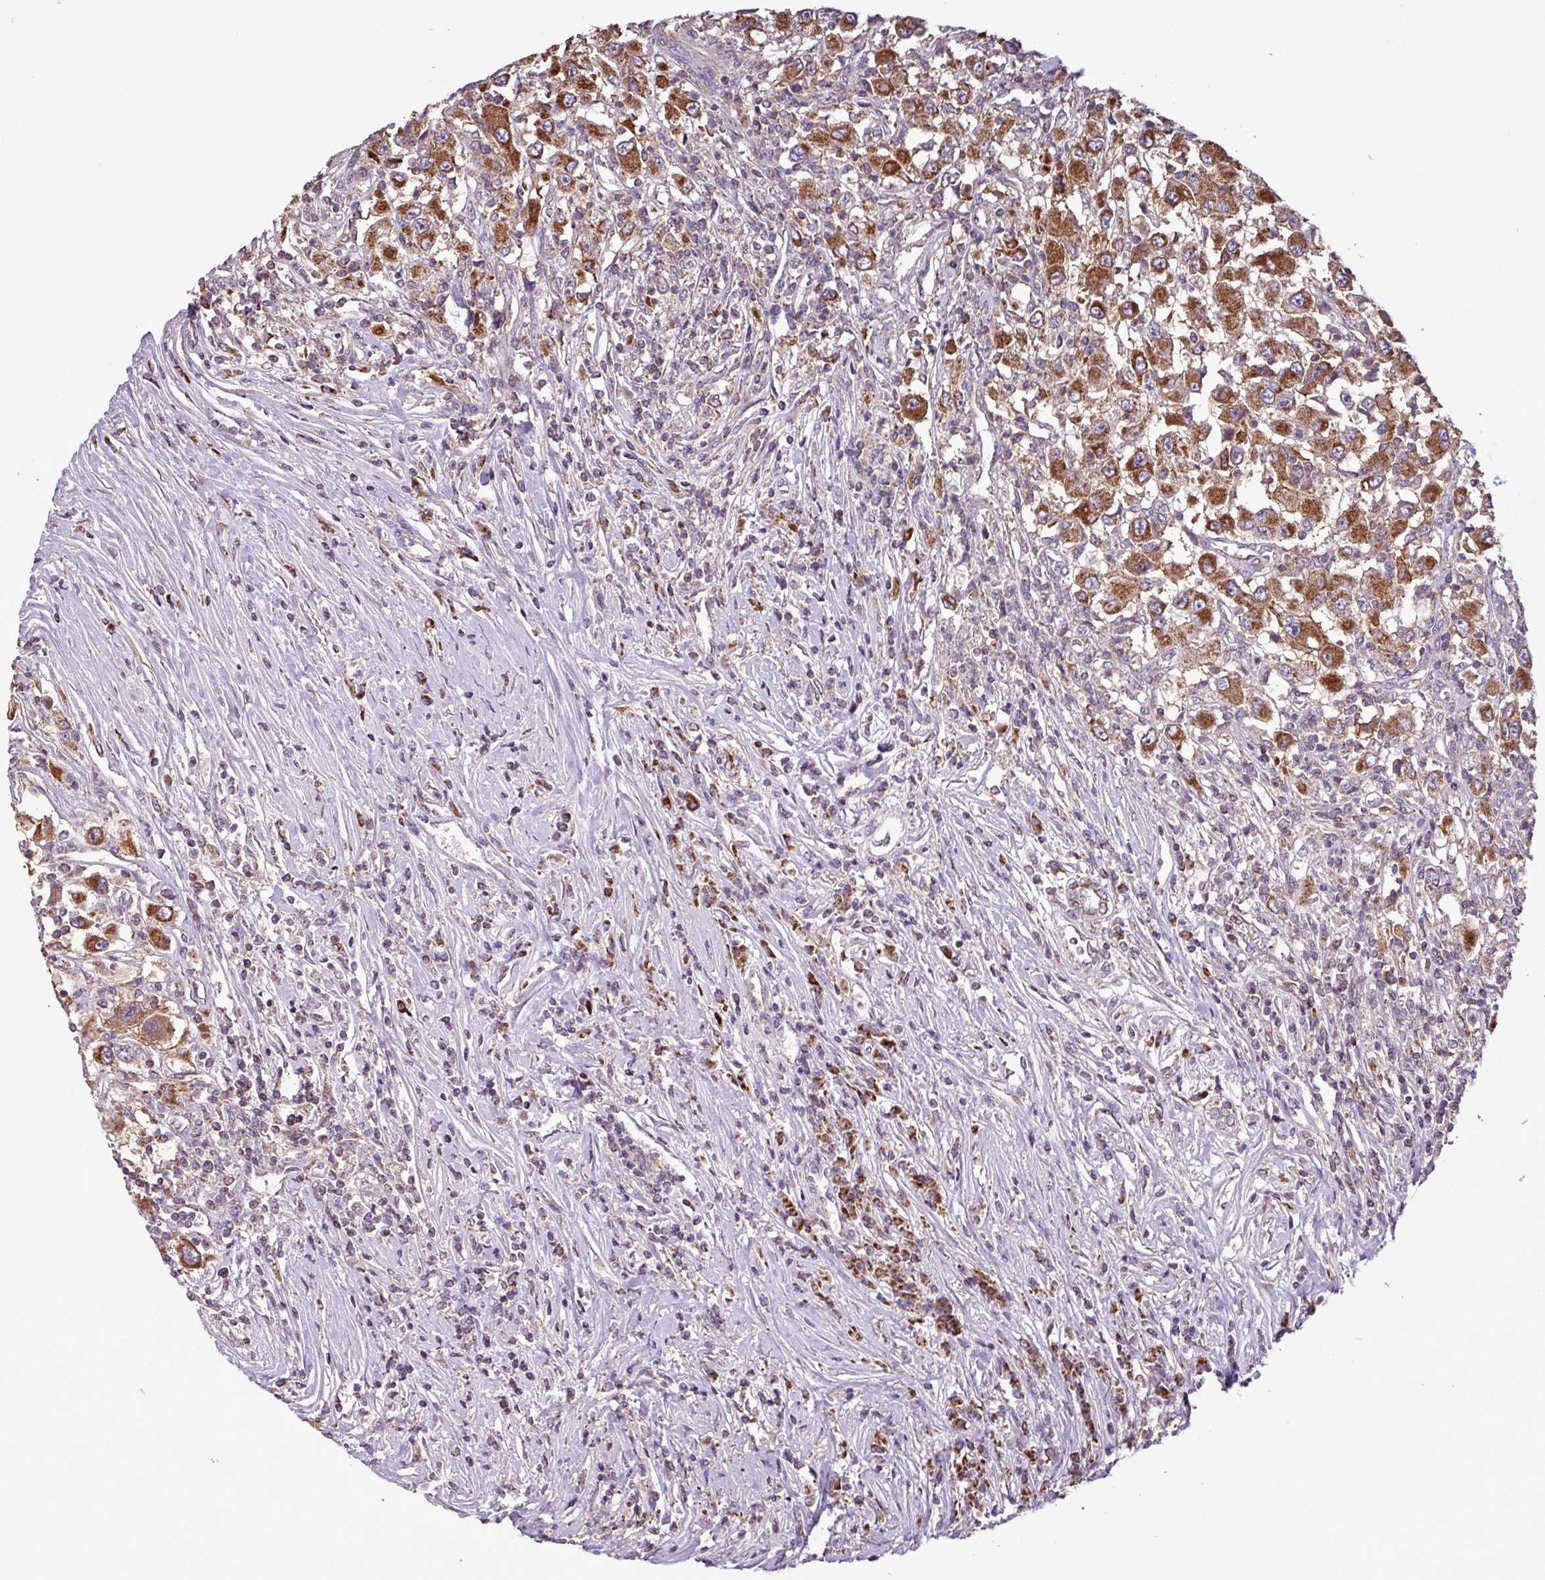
{"staining": {"intensity": "strong", "quantity": ">75%", "location": "cytoplasmic/membranous"}, "tissue": "renal cancer", "cell_type": "Tumor cells", "image_type": "cancer", "snomed": [{"axis": "morphology", "description": "Adenocarcinoma, NOS"}, {"axis": "topography", "description": "Kidney"}], "caption": "Renal cancer (adenocarcinoma) stained for a protein demonstrates strong cytoplasmic/membranous positivity in tumor cells.", "gene": "MCTP2", "patient": {"sex": "female", "age": 67}}